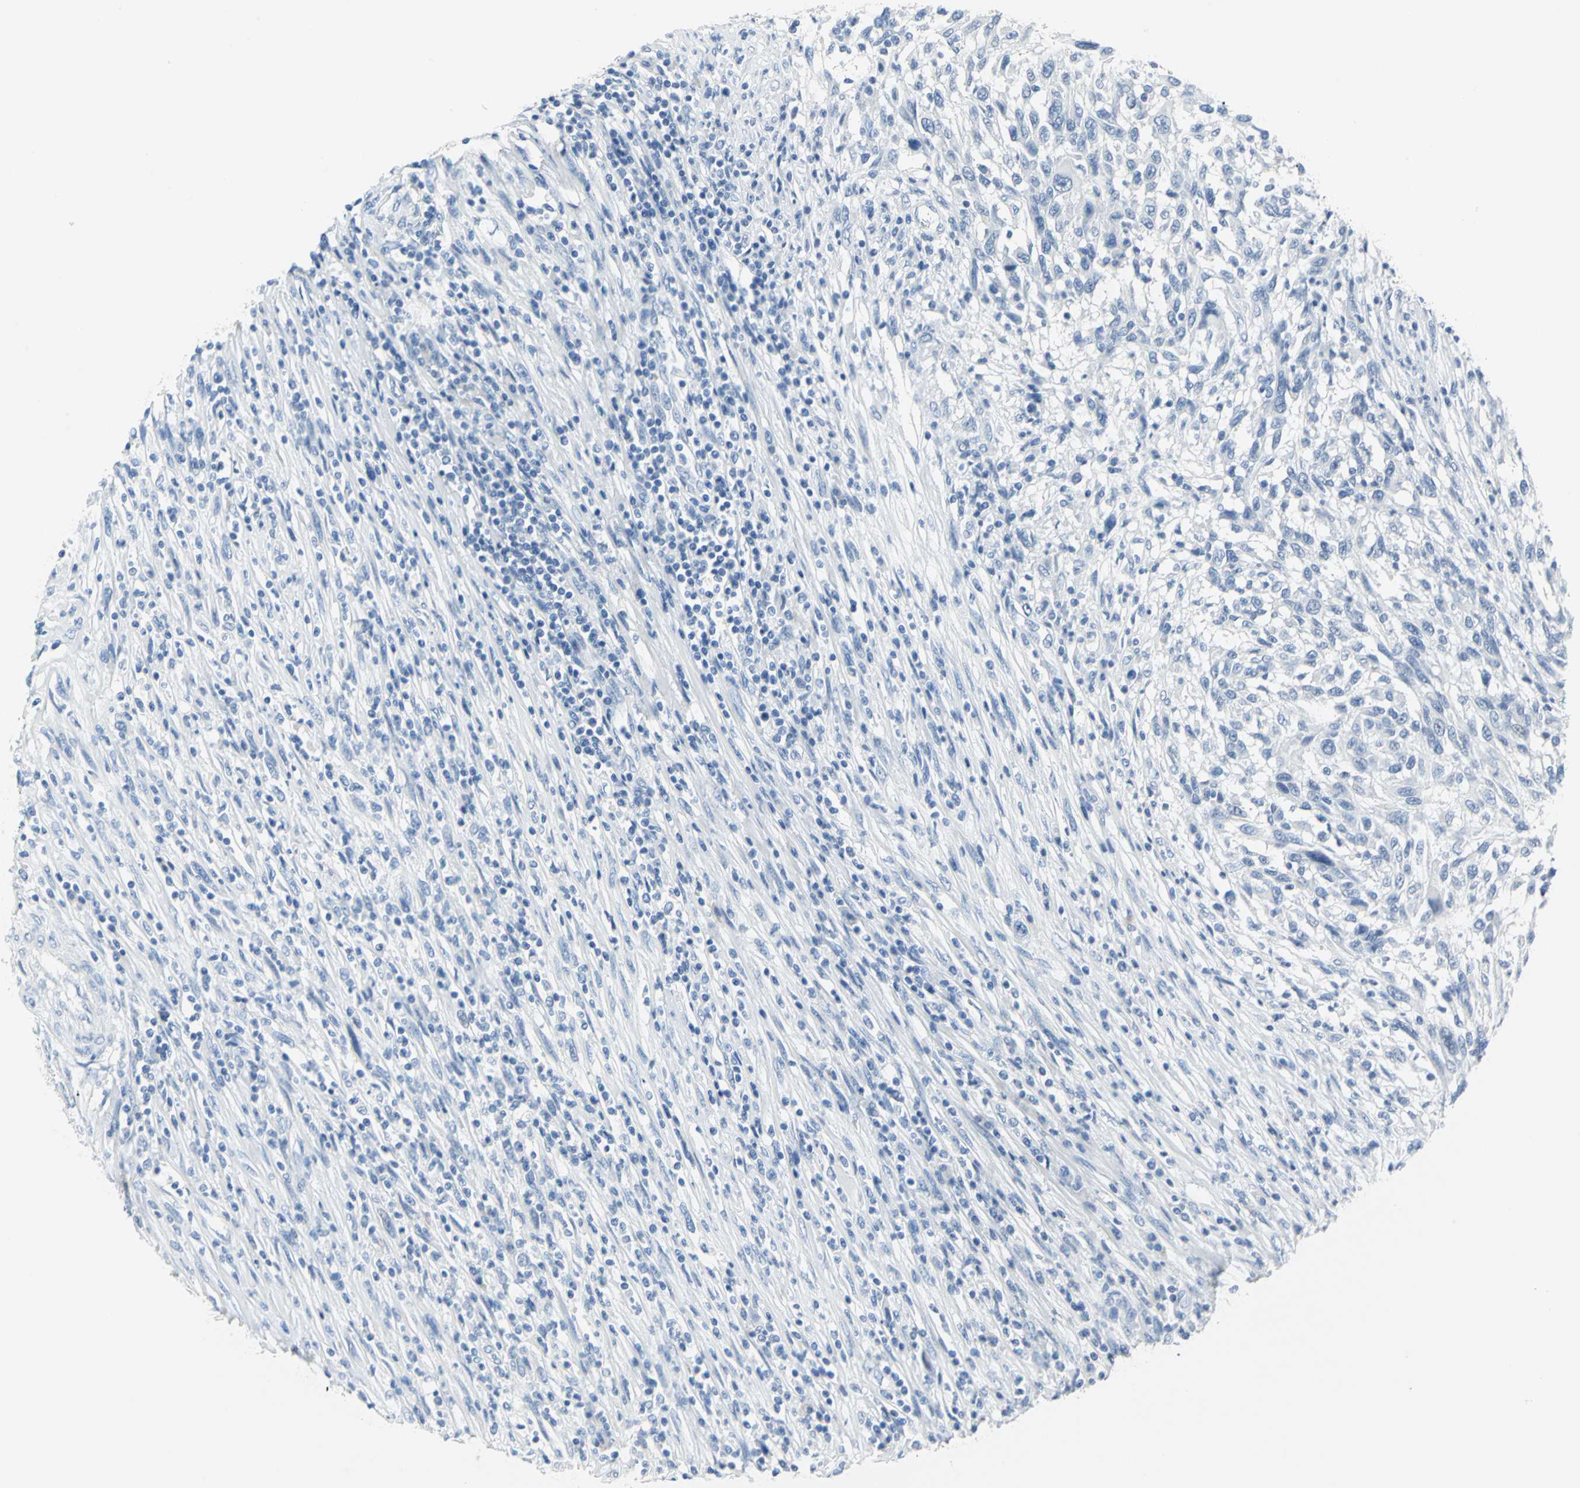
{"staining": {"intensity": "negative", "quantity": "none", "location": "none"}, "tissue": "melanoma", "cell_type": "Tumor cells", "image_type": "cancer", "snomed": [{"axis": "morphology", "description": "Malignant melanoma, Metastatic site"}, {"axis": "topography", "description": "Lymph node"}], "caption": "Tumor cells are negative for protein expression in human melanoma.", "gene": "SFN", "patient": {"sex": "male", "age": 61}}